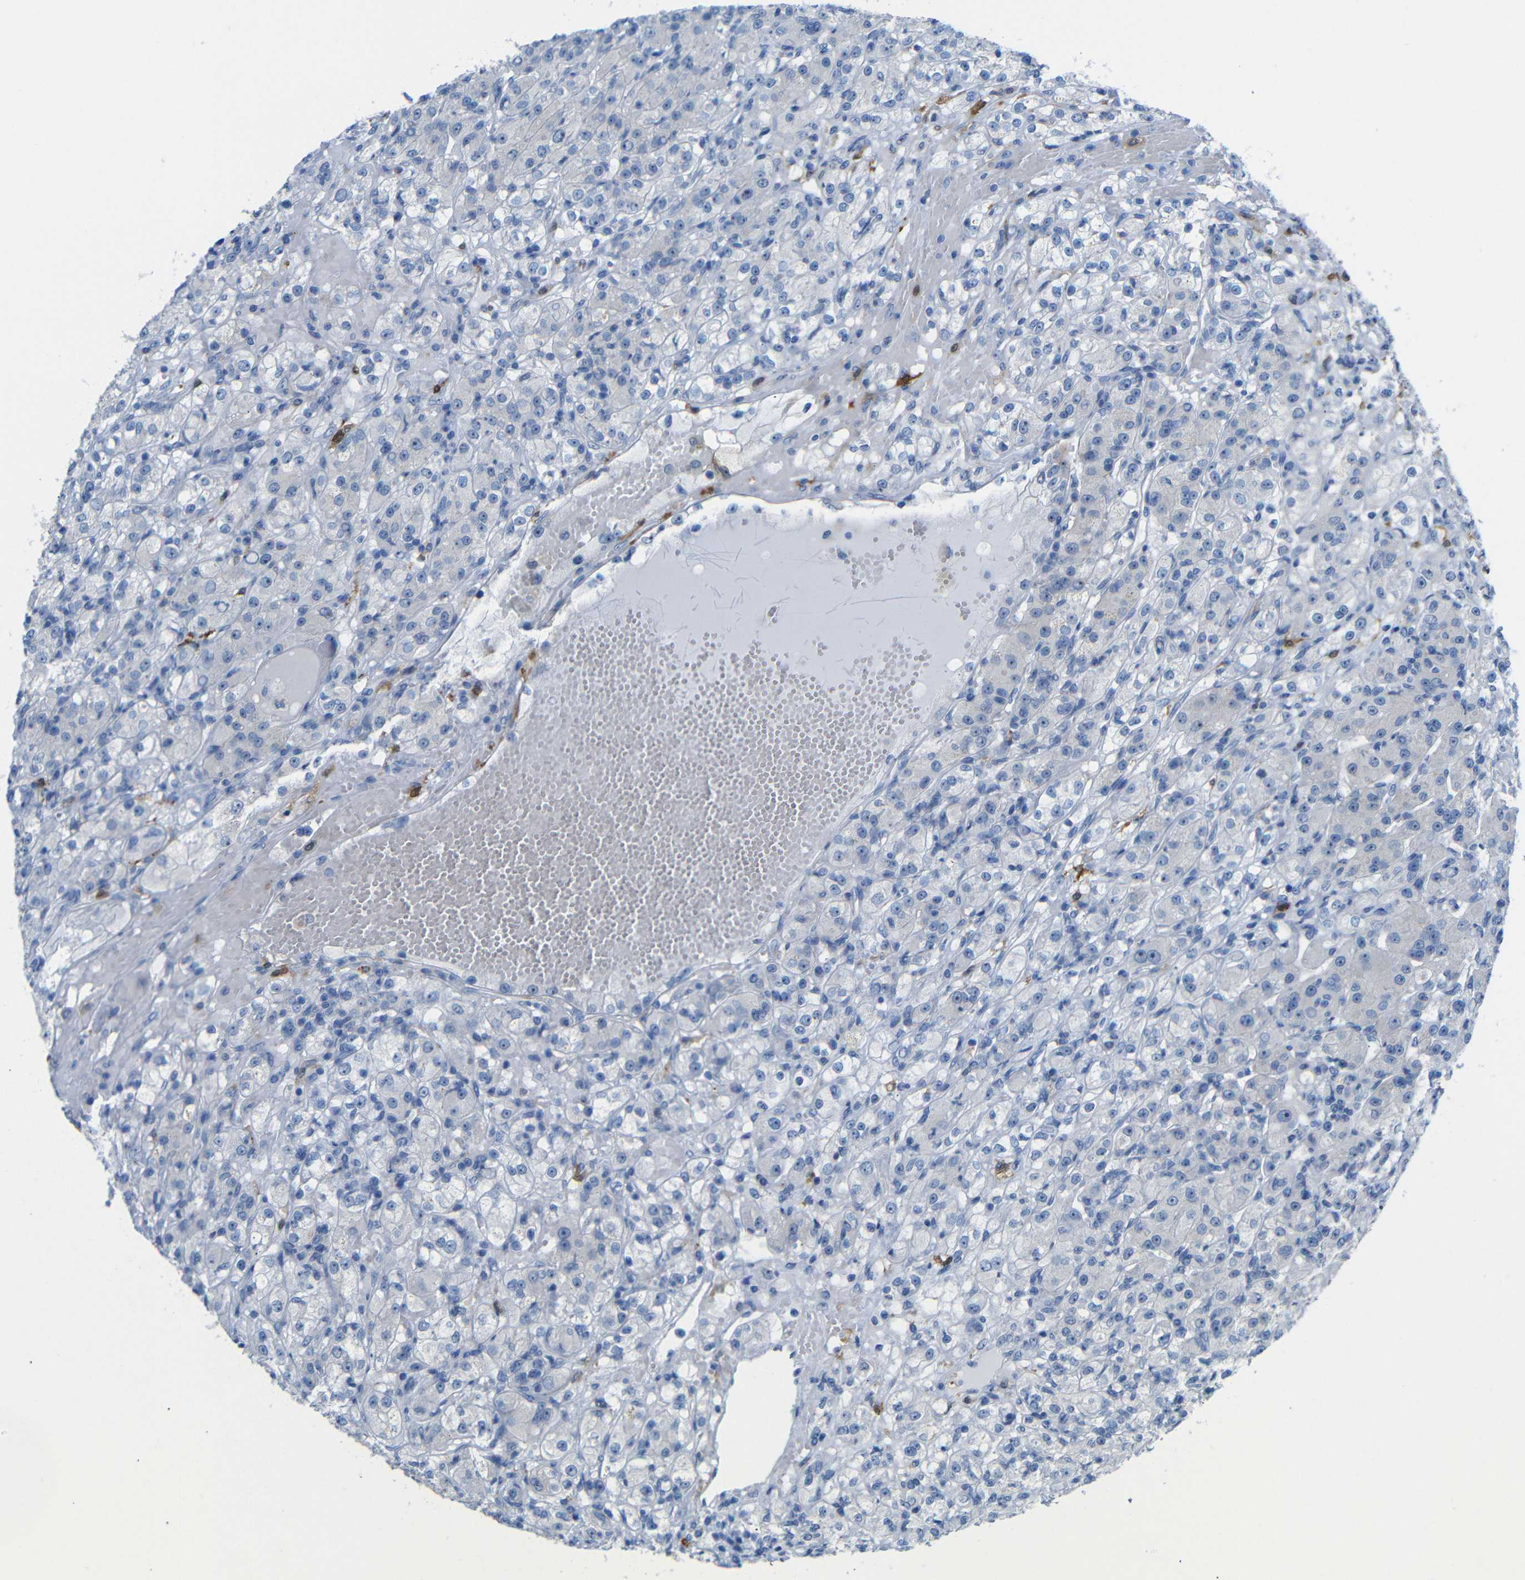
{"staining": {"intensity": "moderate", "quantity": "<25%", "location": "nuclear"}, "tissue": "renal cancer", "cell_type": "Tumor cells", "image_type": "cancer", "snomed": [{"axis": "morphology", "description": "Normal tissue, NOS"}, {"axis": "morphology", "description": "Adenocarcinoma, NOS"}, {"axis": "topography", "description": "Kidney"}], "caption": "A brown stain labels moderate nuclear expression of a protein in human renal adenocarcinoma tumor cells.", "gene": "C1orf210", "patient": {"sex": "male", "age": 61}}